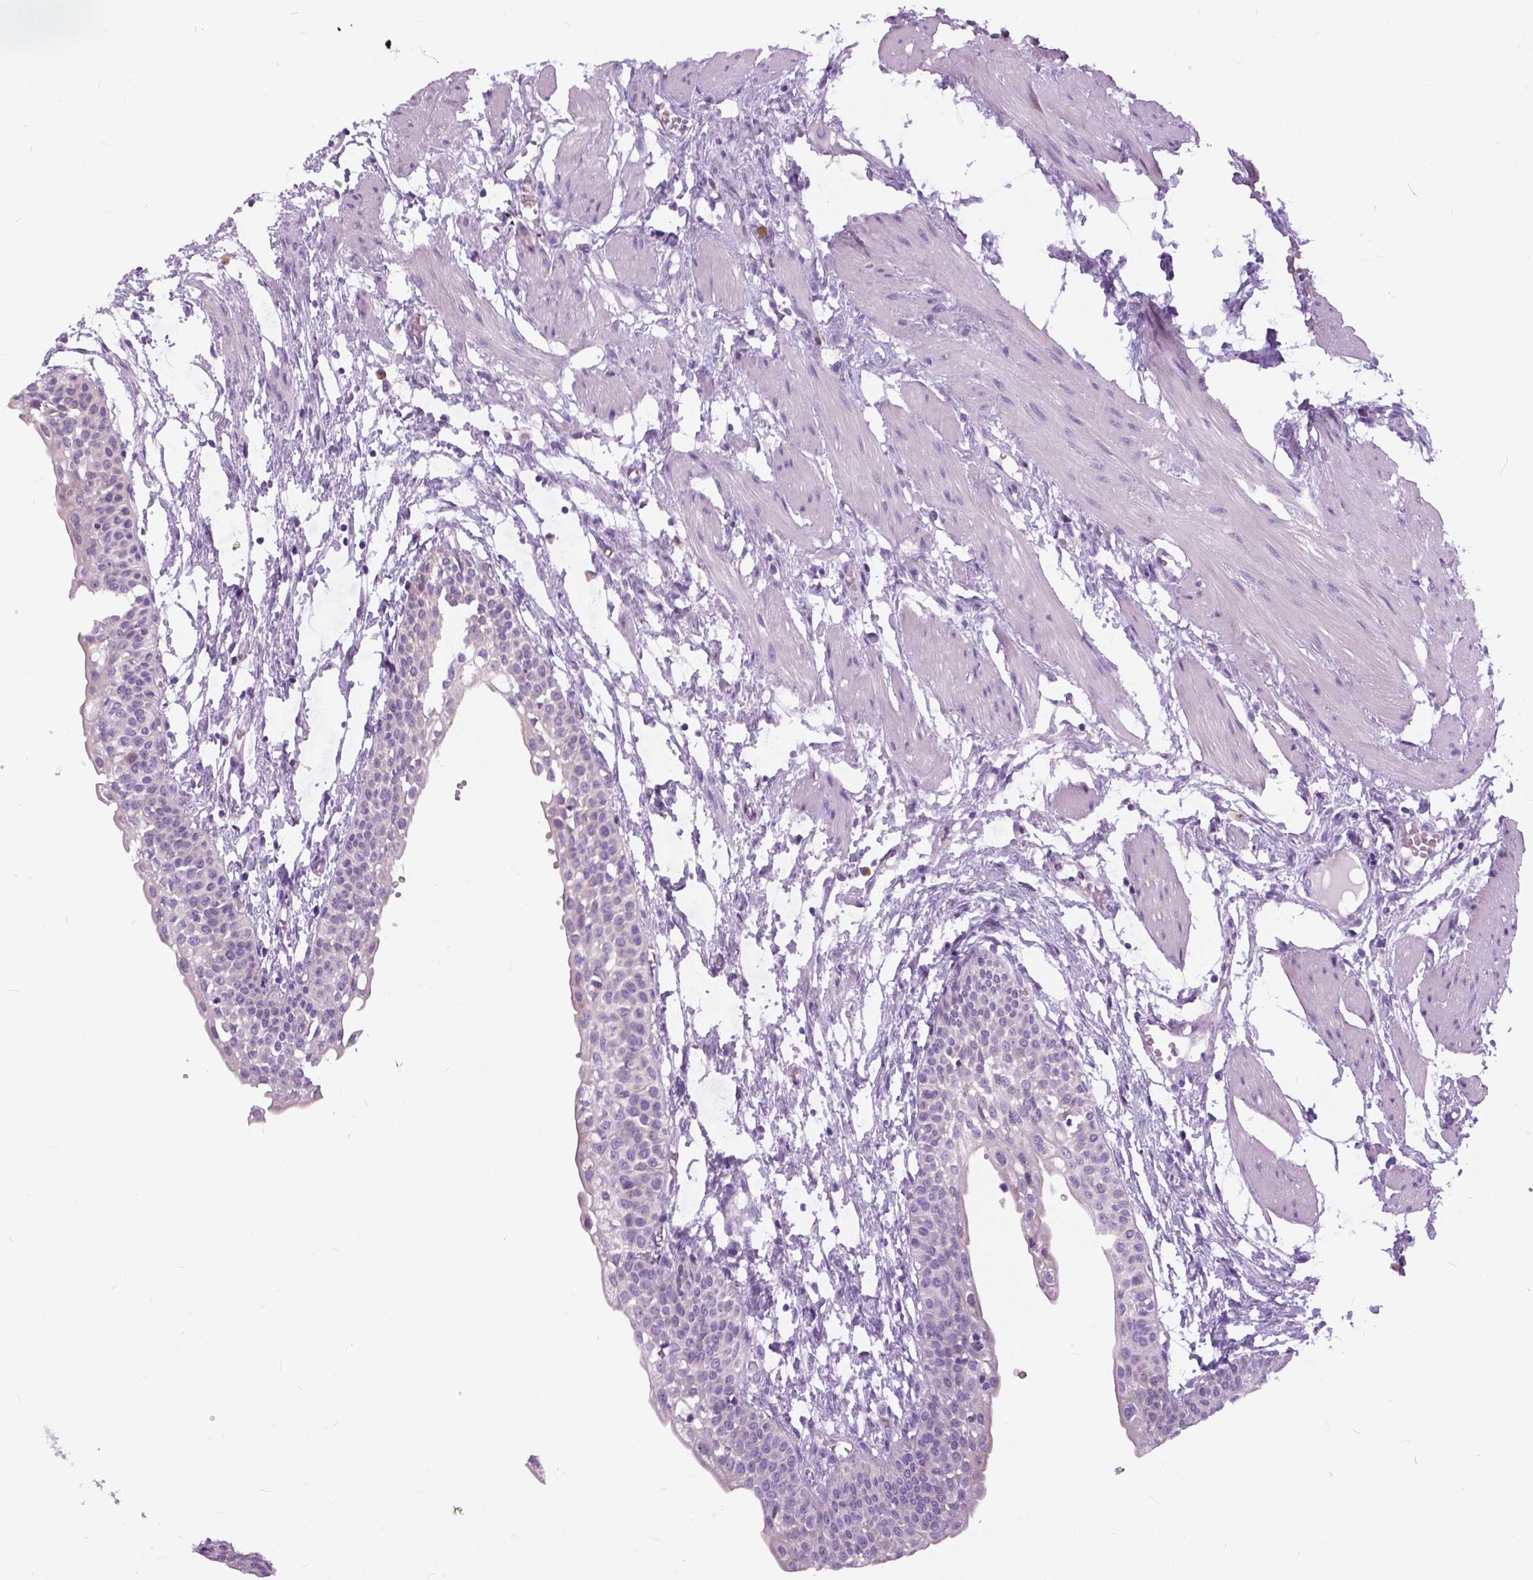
{"staining": {"intensity": "negative", "quantity": "none", "location": "none"}, "tissue": "urinary bladder", "cell_type": "Urothelial cells", "image_type": "normal", "snomed": [{"axis": "morphology", "description": "Normal tissue, NOS"}, {"axis": "topography", "description": "Urinary bladder"}, {"axis": "topography", "description": "Peripheral nerve tissue"}], "caption": "Immunohistochemistry (IHC) histopathology image of unremarkable urinary bladder: human urinary bladder stained with DAB shows no significant protein positivity in urothelial cells.", "gene": "TP53TG5", "patient": {"sex": "male", "age": 55}}